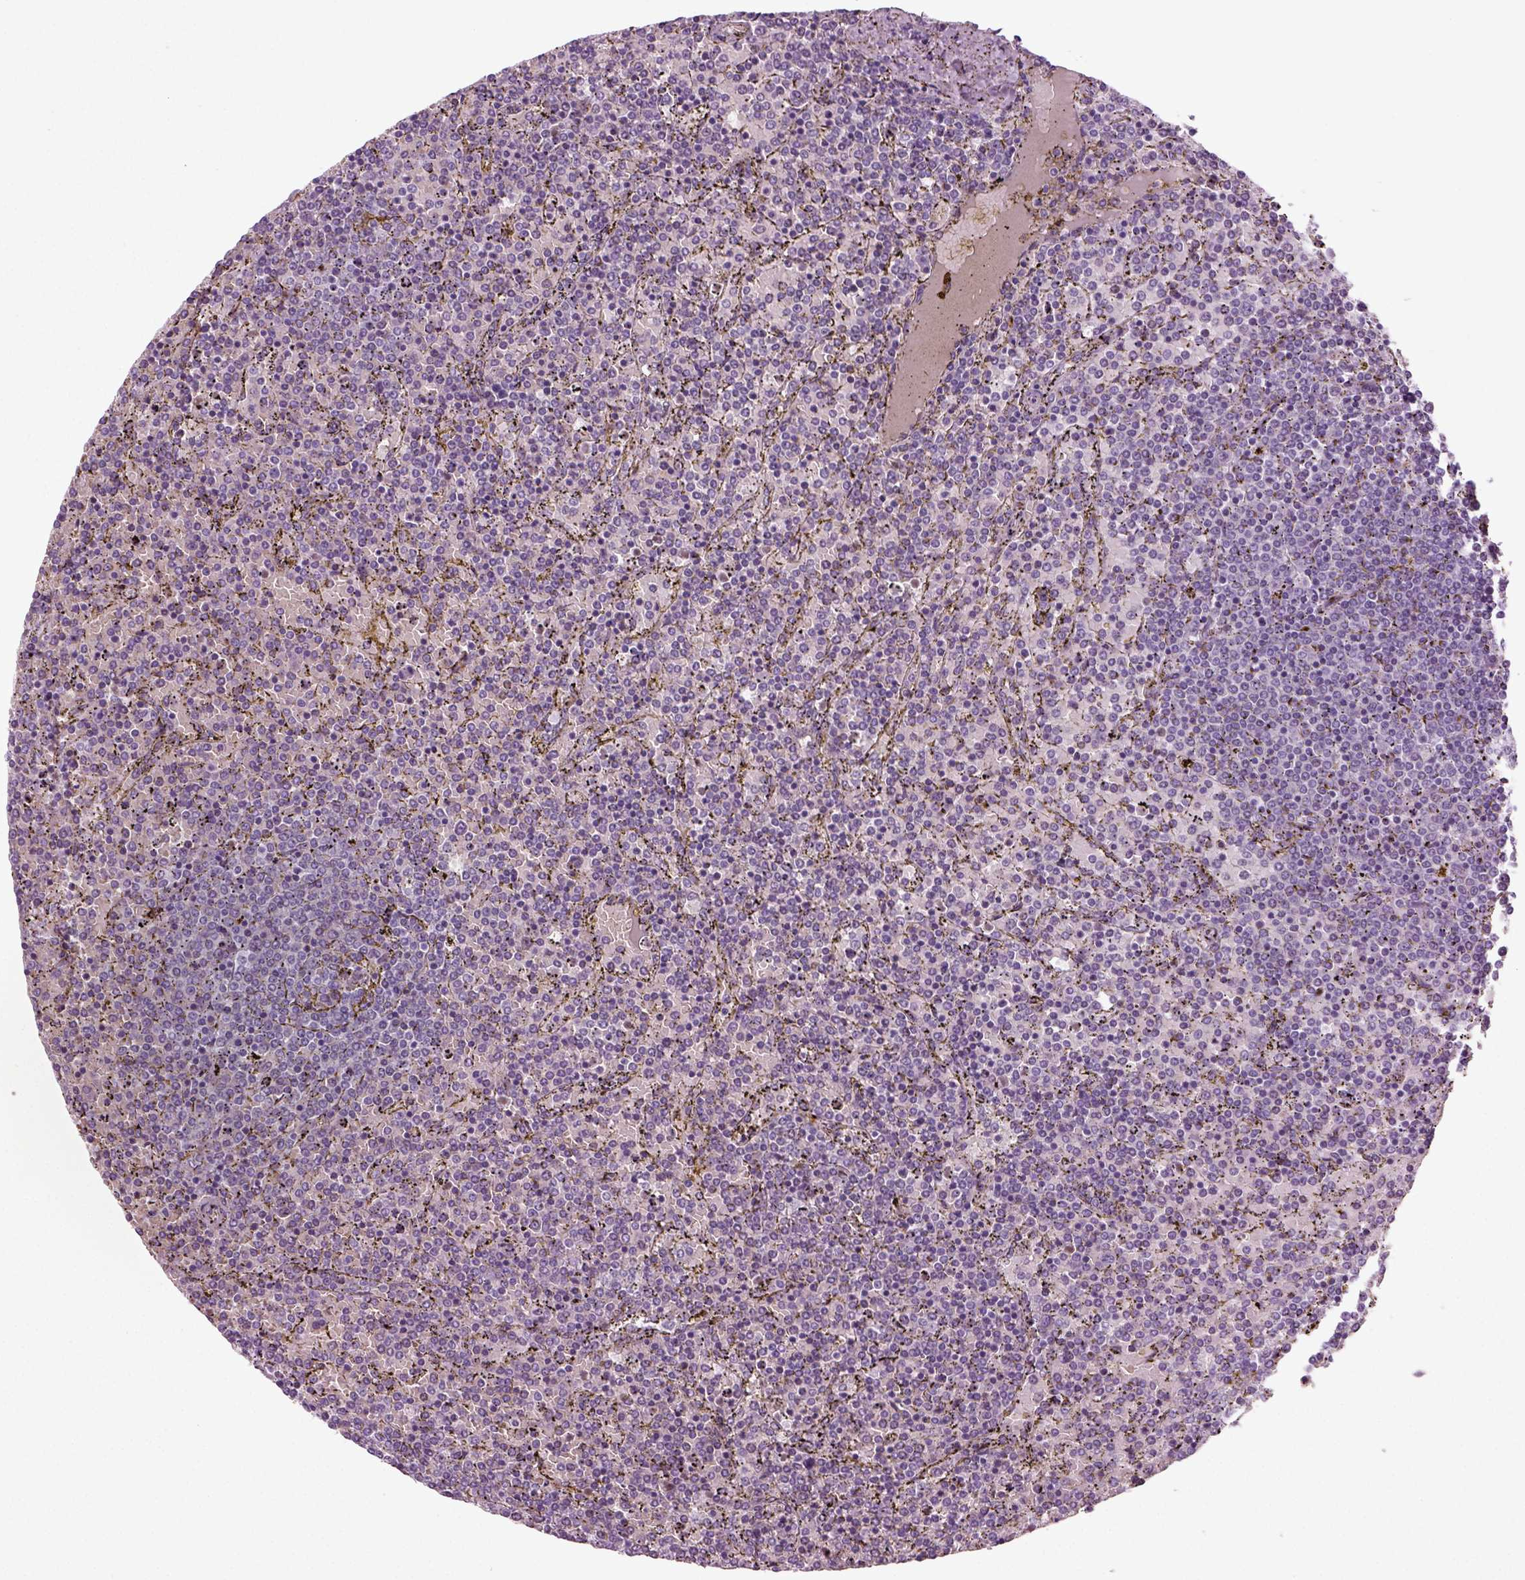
{"staining": {"intensity": "negative", "quantity": "none", "location": "none"}, "tissue": "lymphoma", "cell_type": "Tumor cells", "image_type": "cancer", "snomed": [{"axis": "morphology", "description": "Malignant lymphoma, non-Hodgkin's type, Low grade"}, {"axis": "topography", "description": "Spleen"}], "caption": "DAB (3,3'-diaminobenzidine) immunohistochemical staining of lymphoma demonstrates no significant positivity in tumor cells.", "gene": "ZC2HC1C", "patient": {"sex": "female", "age": 77}}